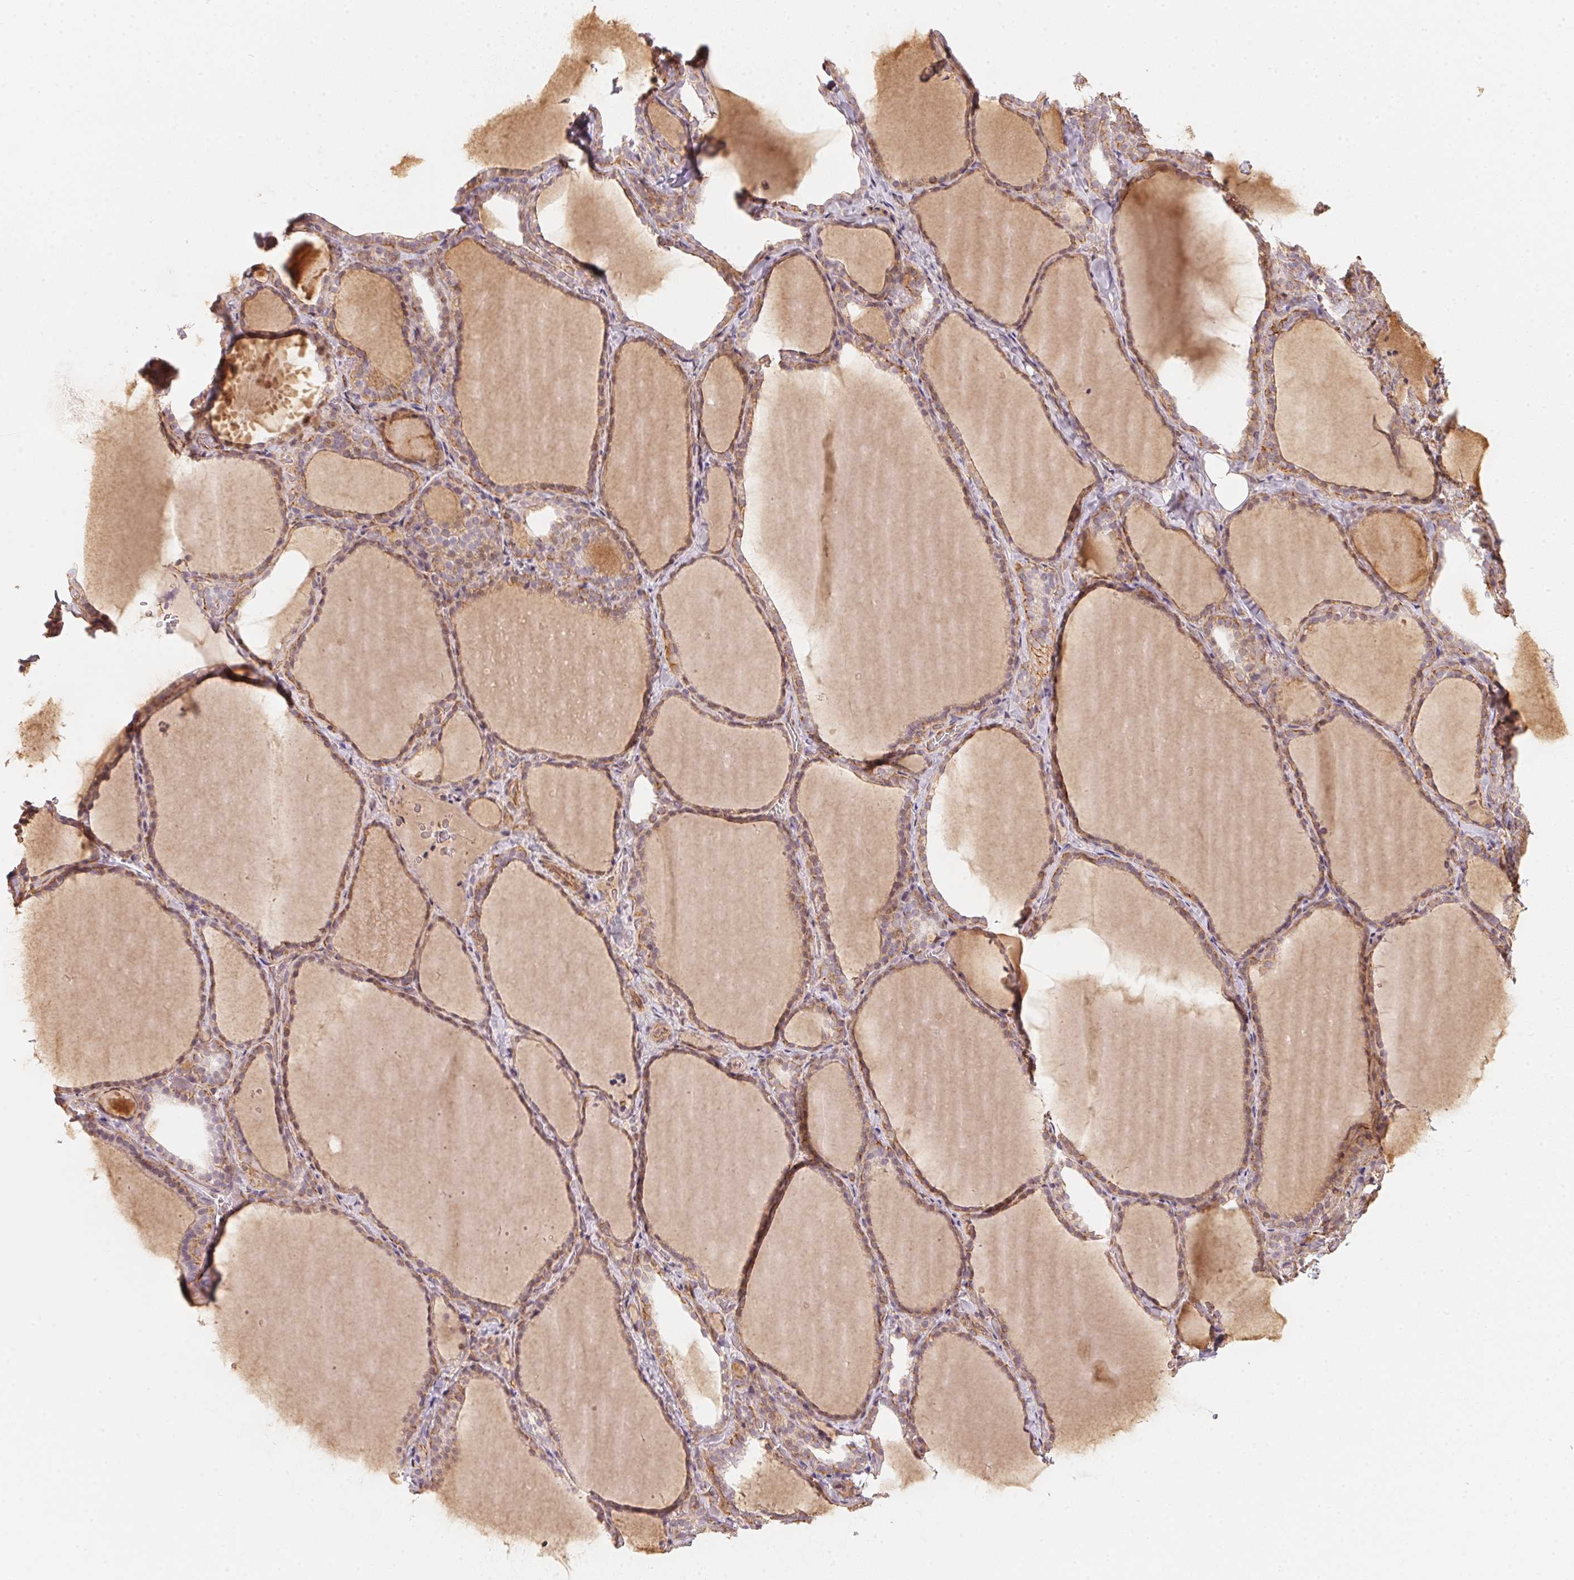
{"staining": {"intensity": "moderate", "quantity": "25%-75%", "location": "cytoplasmic/membranous"}, "tissue": "thyroid gland", "cell_type": "Glandular cells", "image_type": "normal", "snomed": [{"axis": "morphology", "description": "Normal tissue, NOS"}, {"axis": "topography", "description": "Thyroid gland"}], "caption": "High-power microscopy captured an immunohistochemistry (IHC) photomicrograph of unremarkable thyroid gland, revealing moderate cytoplasmic/membranous expression in approximately 25%-75% of glandular cells. Immunohistochemistry (ihc) stains the protein of interest in brown and the nuclei are stained blue.", "gene": "FOXR2", "patient": {"sex": "female", "age": 22}}